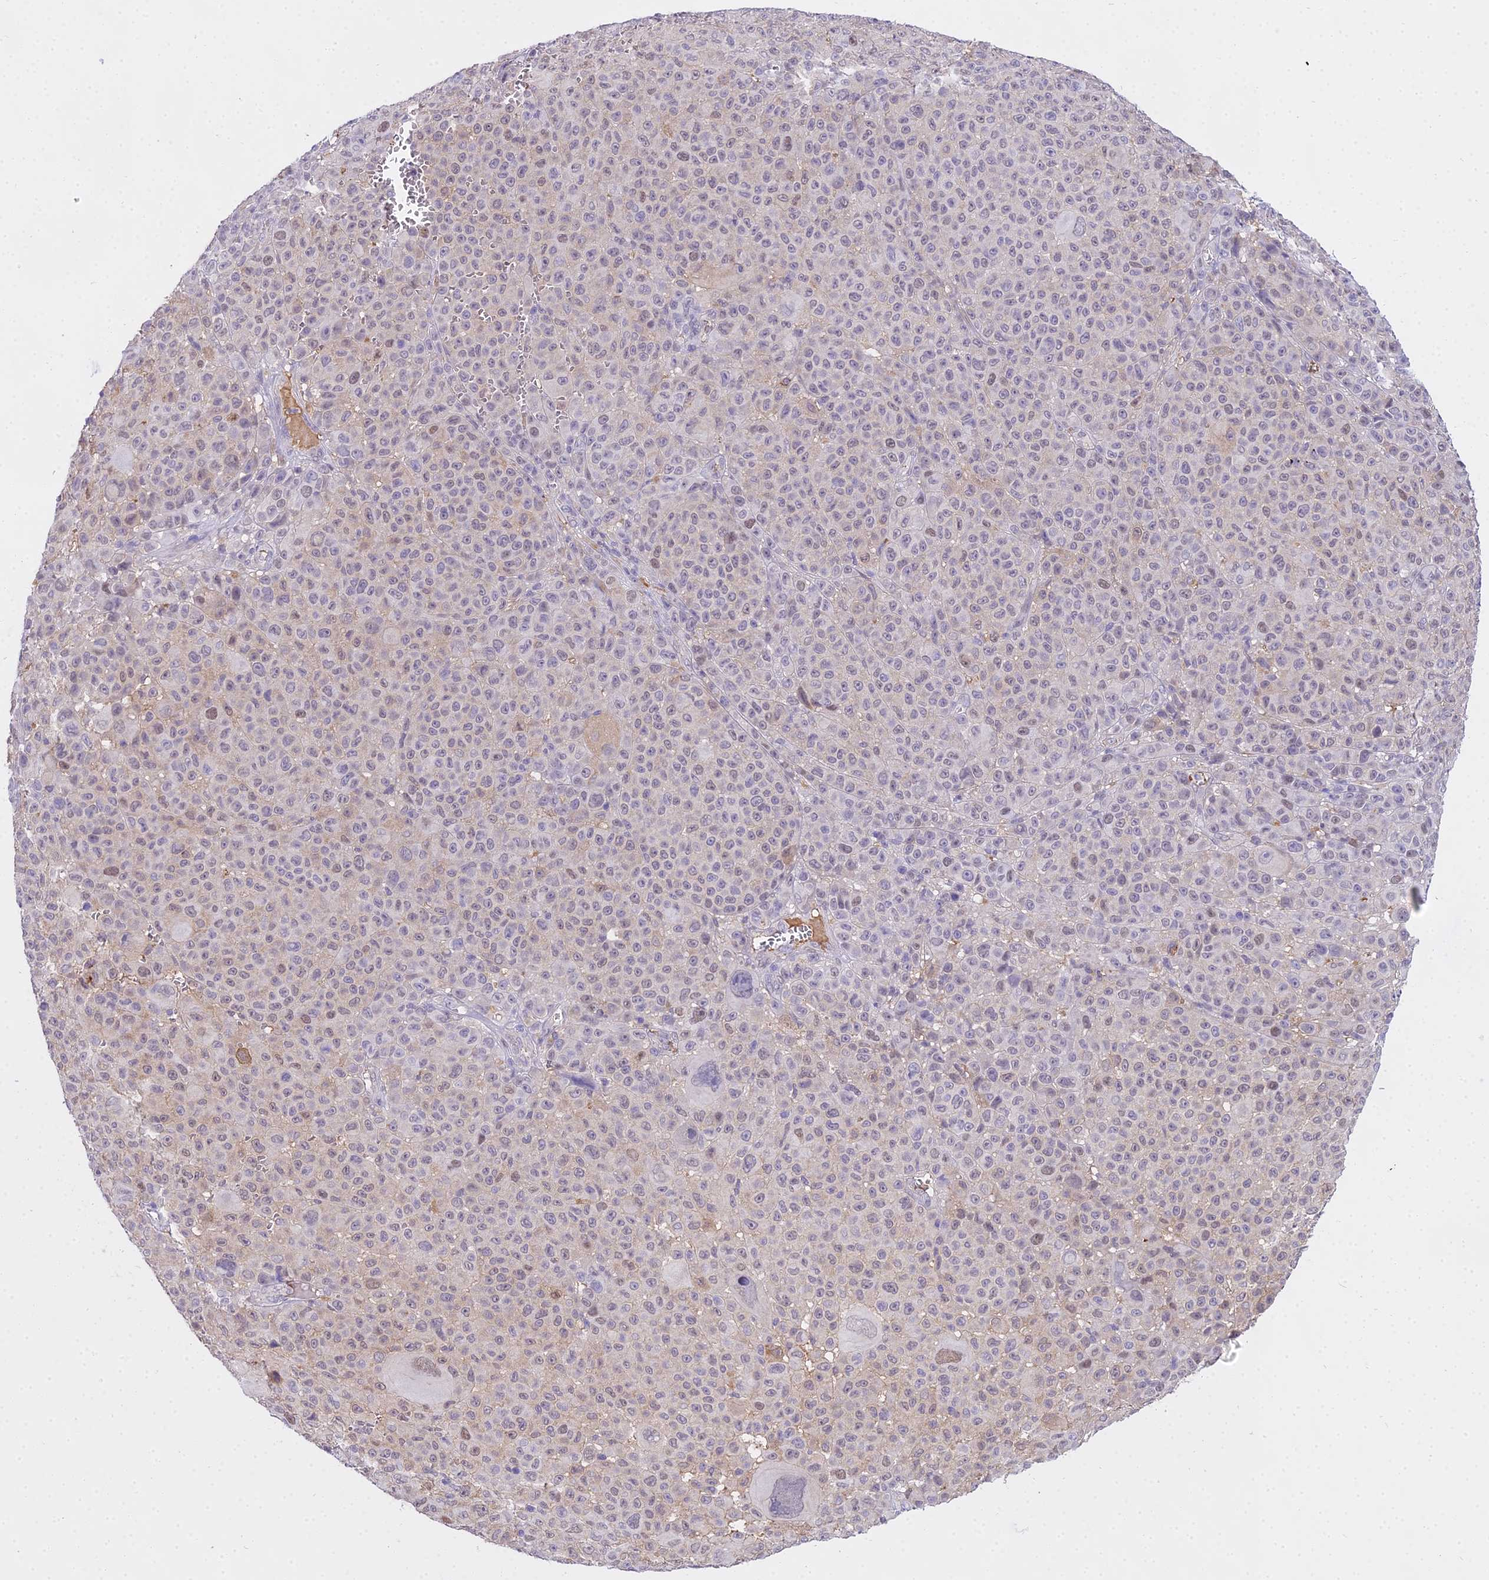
{"staining": {"intensity": "weak", "quantity": "25%-75%", "location": "nuclear"}, "tissue": "melanoma", "cell_type": "Tumor cells", "image_type": "cancer", "snomed": [{"axis": "morphology", "description": "Malignant melanoma, NOS"}, {"axis": "topography", "description": "Skin"}], "caption": "High-power microscopy captured an immunohistochemistry (IHC) histopathology image of malignant melanoma, revealing weak nuclear expression in approximately 25%-75% of tumor cells.", "gene": "MAT2A", "patient": {"sex": "female", "age": 94}}